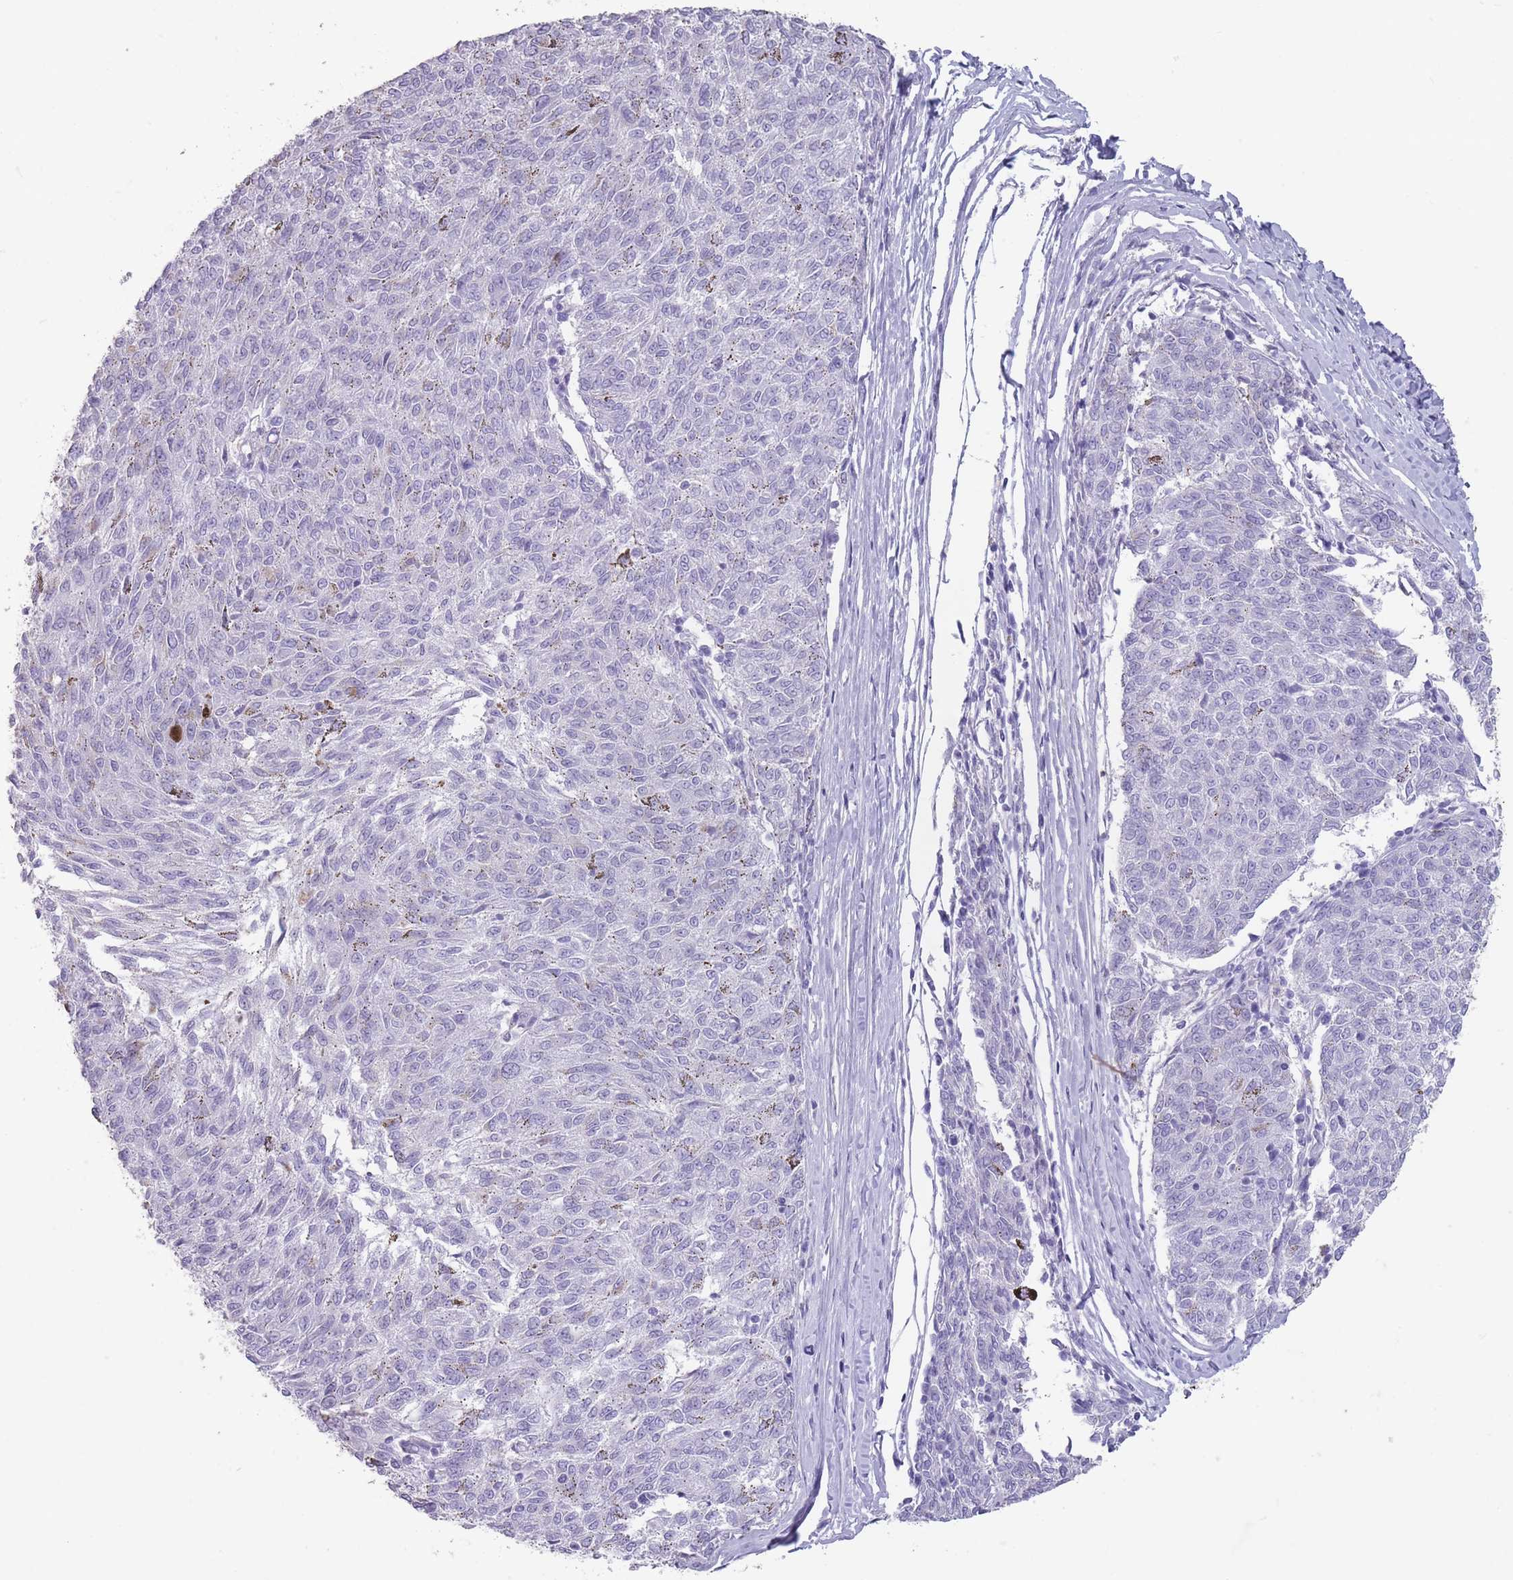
{"staining": {"intensity": "negative", "quantity": "none", "location": "none"}, "tissue": "melanoma", "cell_type": "Tumor cells", "image_type": "cancer", "snomed": [{"axis": "morphology", "description": "Malignant melanoma, NOS"}, {"axis": "topography", "description": "Skin"}], "caption": "Immunohistochemistry histopathology image of neoplastic tissue: melanoma stained with DAB (3,3'-diaminobenzidine) exhibits no significant protein staining in tumor cells. The staining was performed using DAB to visualize the protein expression in brown, while the nuclei were stained in blue with hematoxylin (Magnification: 20x).", "gene": "RHBG", "patient": {"sex": "female", "age": 72}}